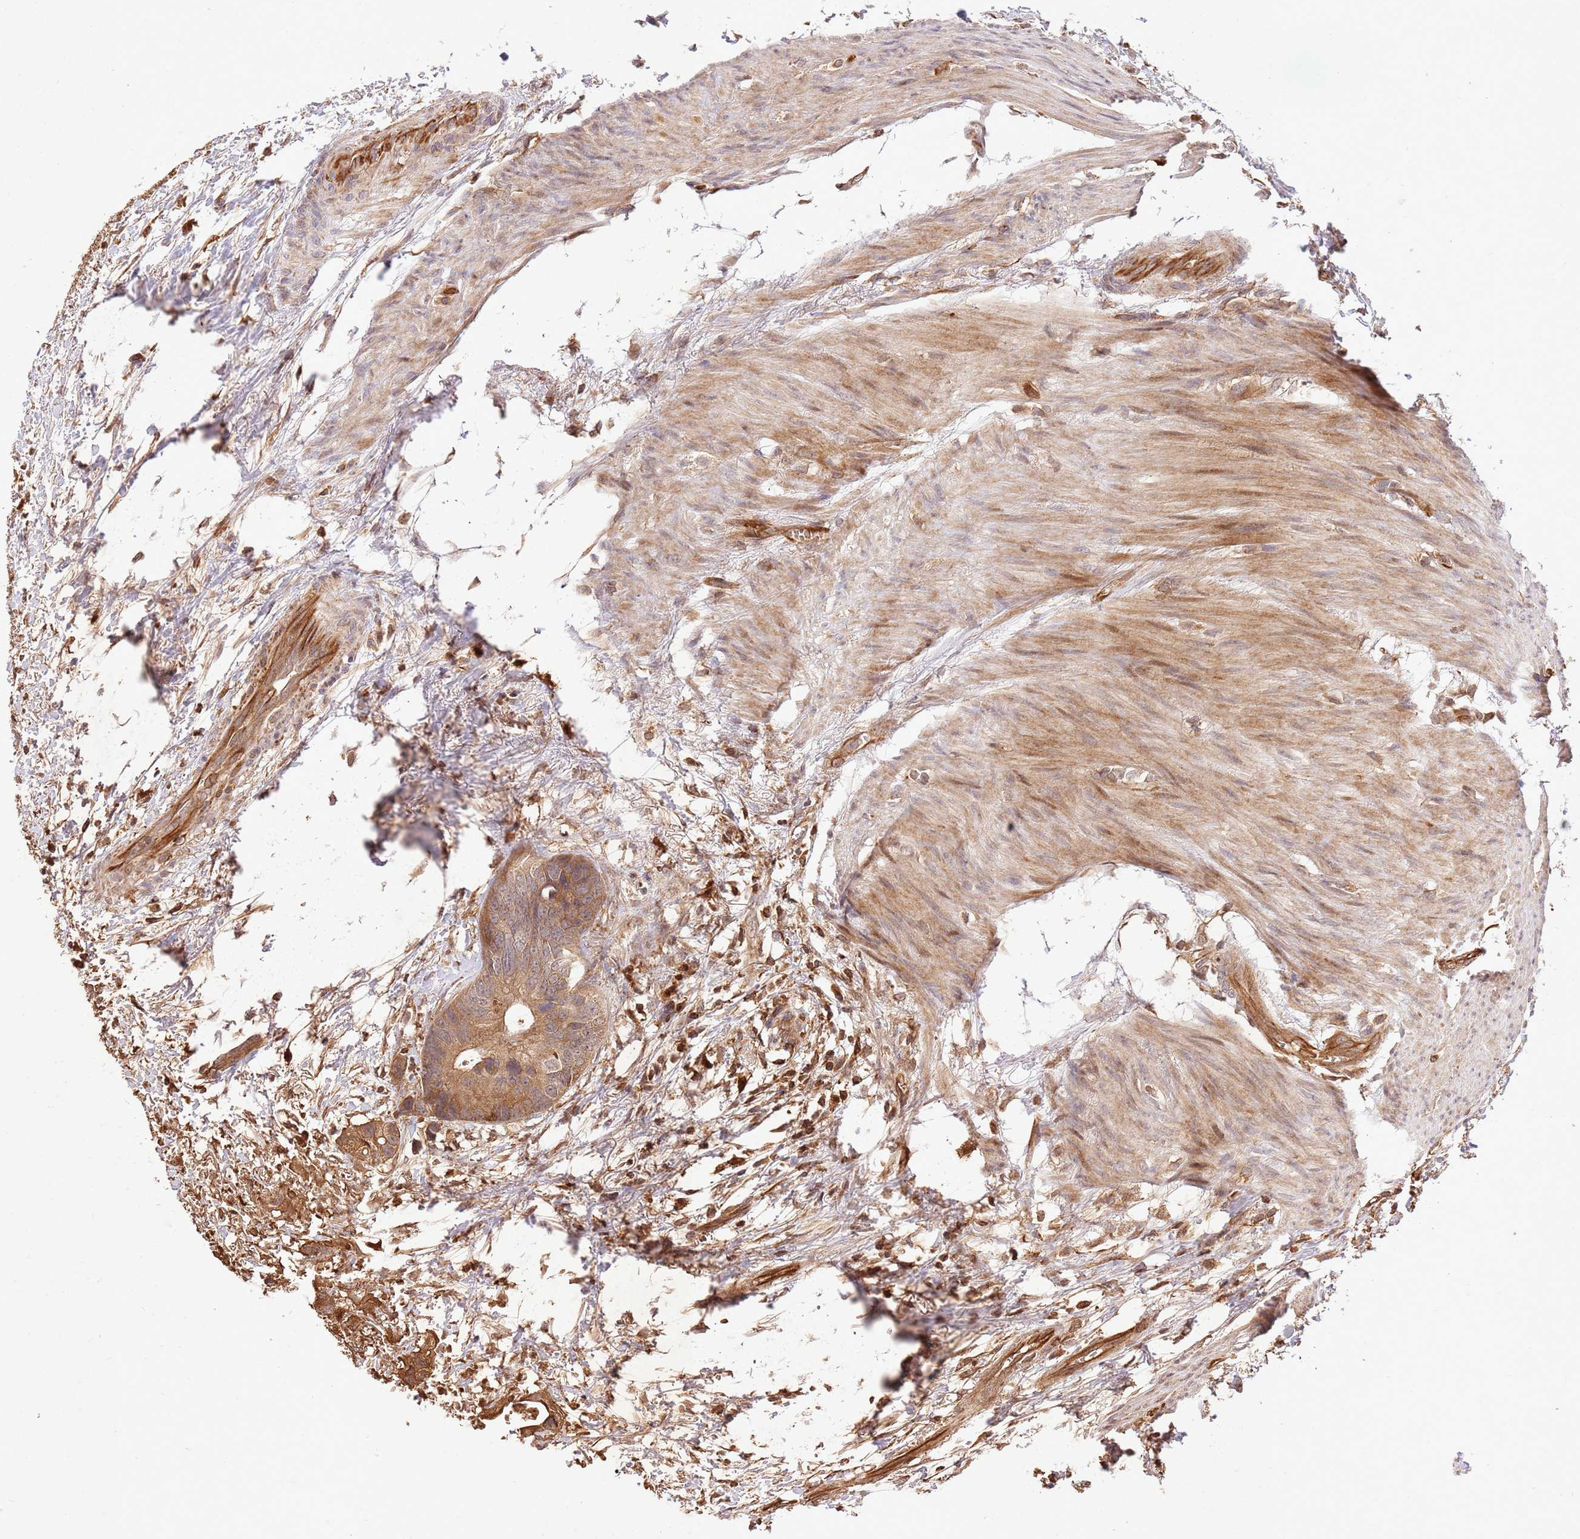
{"staining": {"intensity": "moderate", "quantity": ">75%", "location": "cytoplasmic/membranous"}, "tissue": "colorectal cancer", "cell_type": "Tumor cells", "image_type": "cancer", "snomed": [{"axis": "morphology", "description": "Adenocarcinoma, NOS"}, {"axis": "topography", "description": "Colon"}], "caption": "Protein expression analysis of human colorectal cancer reveals moderate cytoplasmic/membranous positivity in approximately >75% of tumor cells.", "gene": "KATNAL2", "patient": {"sex": "female", "age": 57}}